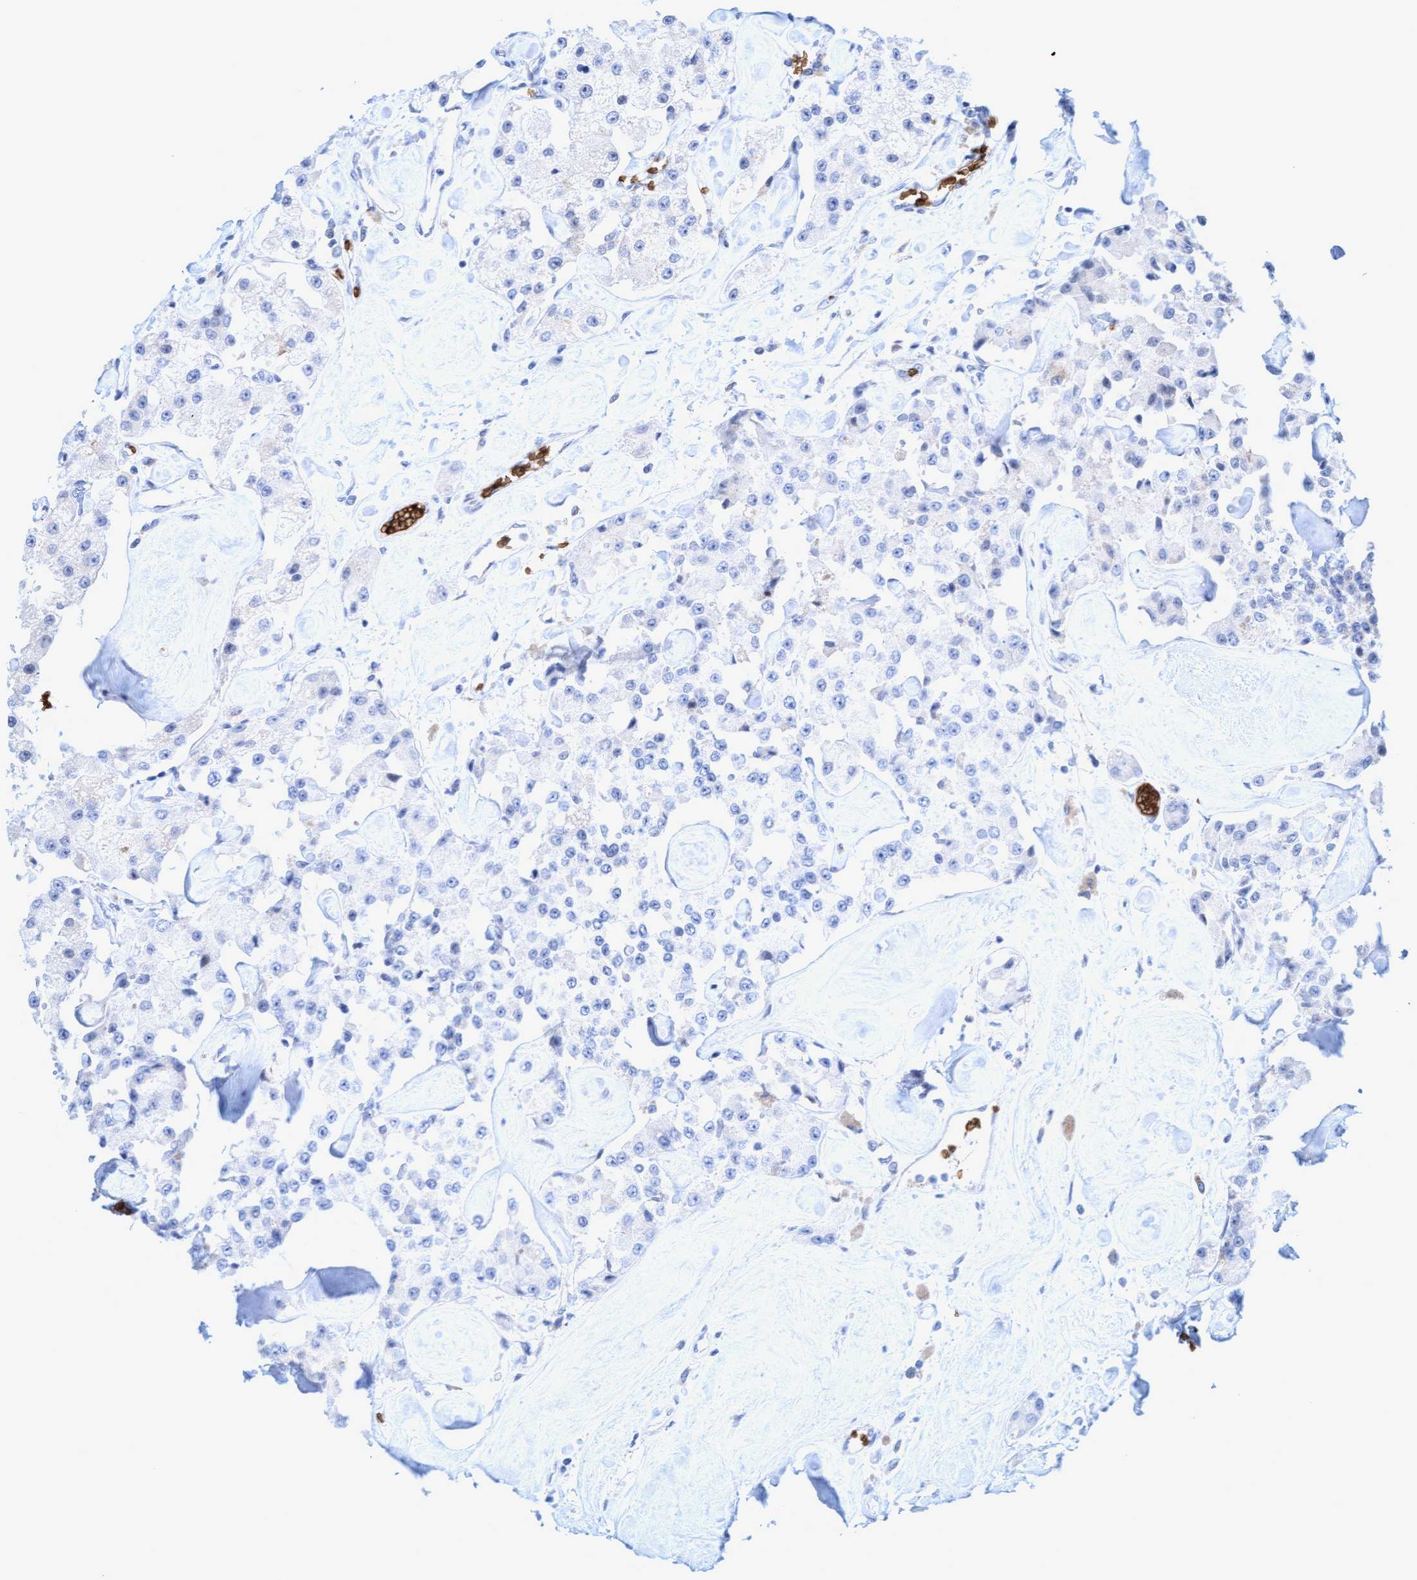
{"staining": {"intensity": "negative", "quantity": "none", "location": "none"}, "tissue": "carcinoid", "cell_type": "Tumor cells", "image_type": "cancer", "snomed": [{"axis": "morphology", "description": "Carcinoid, malignant, NOS"}, {"axis": "topography", "description": "Pancreas"}], "caption": "A micrograph of carcinoid stained for a protein shows no brown staining in tumor cells. (DAB immunohistochemistry, high magnification).", "gene": "SPEM2", "patient": {"sex": "male", "age": 41}}